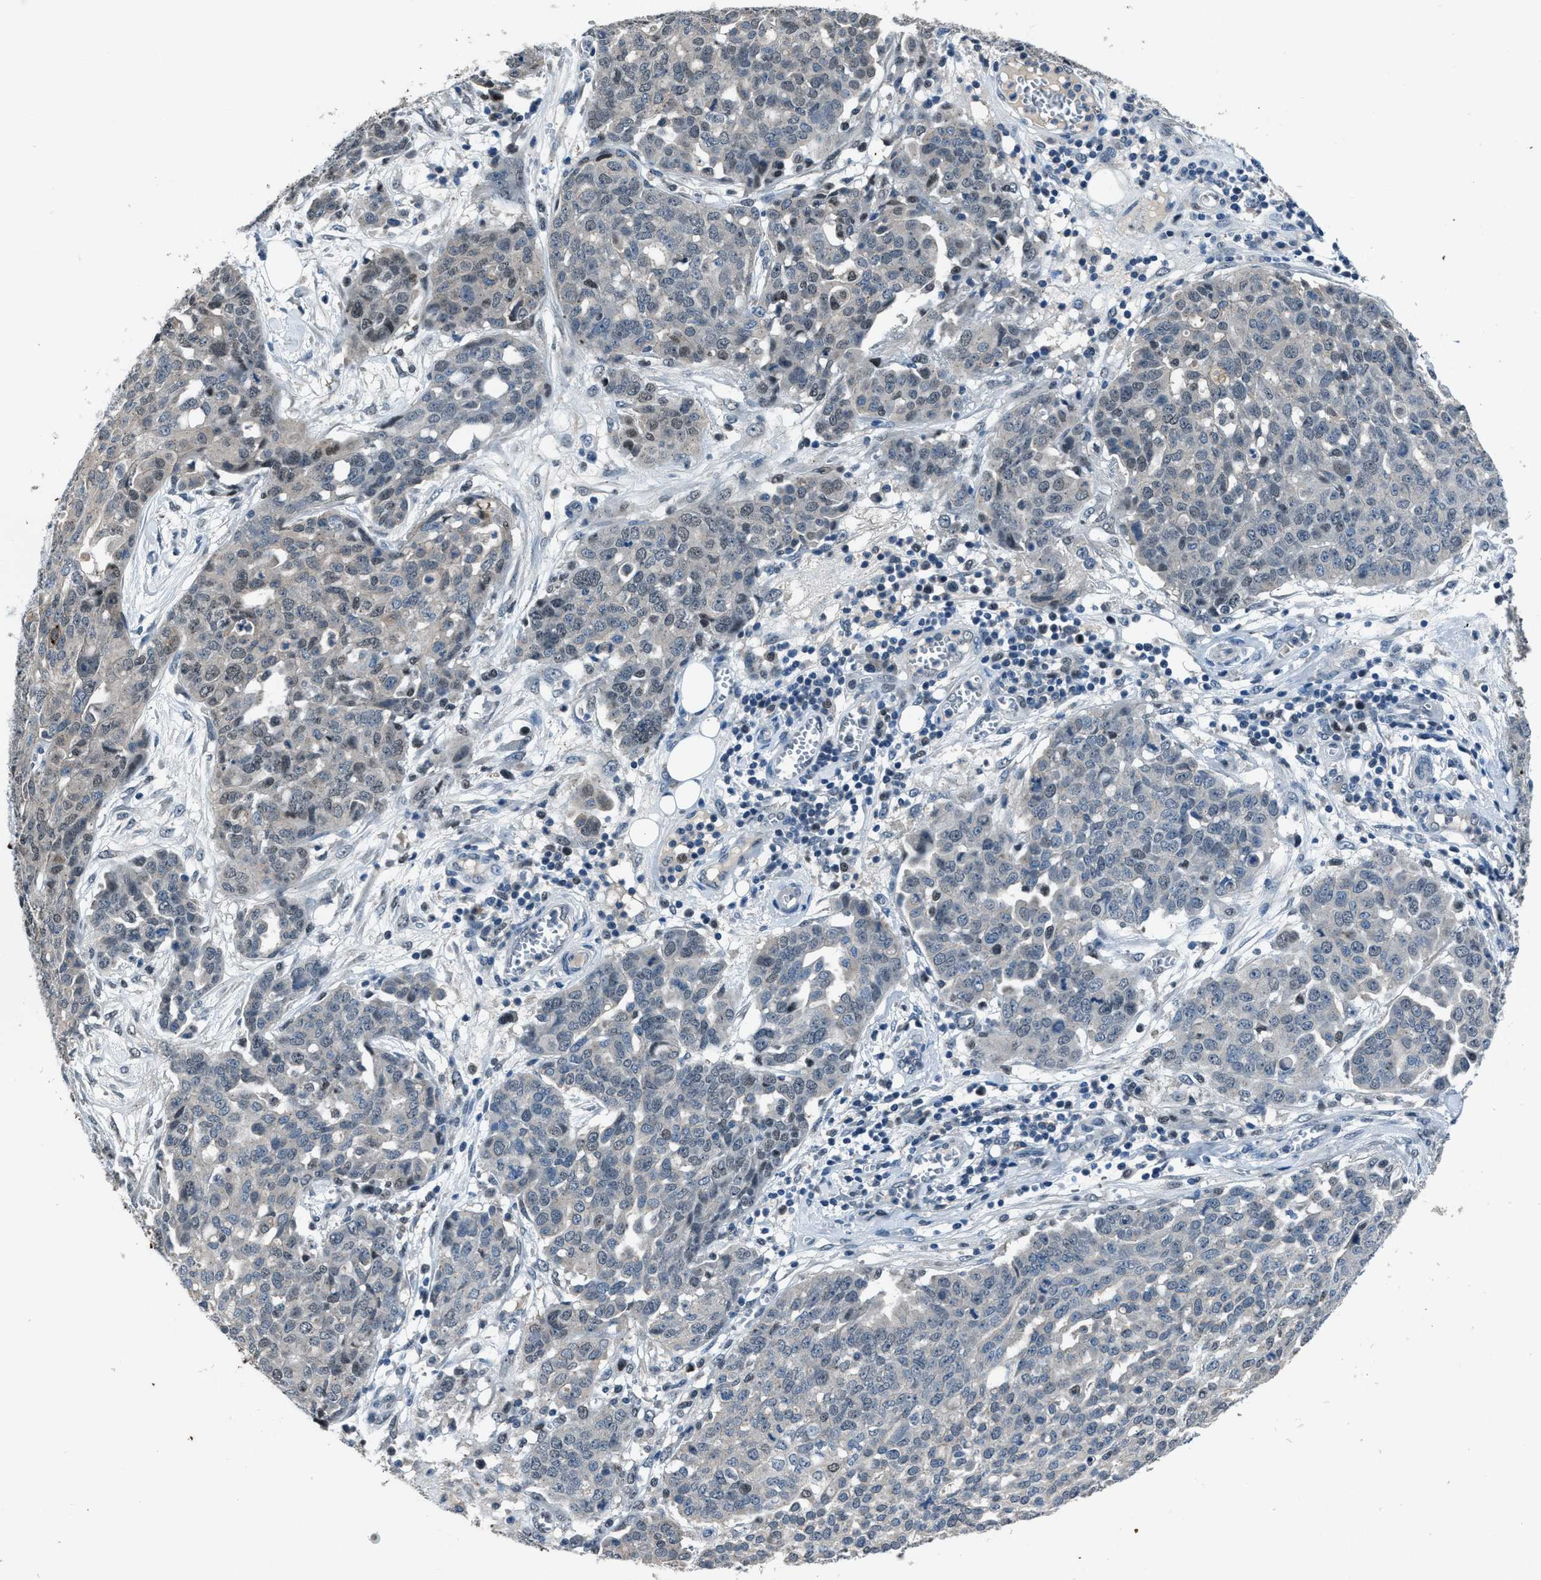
{"staining": {"intensity": "weak", "quantity": "<25%", "location": "nuclear"}, "tissue": "ovarian cancer", "cell_type": "Tumor cells", "image_type": "cancer", "snomed": [{"axis": "morphology", "description": "Cystadenocarcinoma, serous, NOS"}, {"axis": "topography", "description": "Soft tissue"}, {"axis": "topography", "description": "Ovary"}], "caption": "Human ovarian cancer stained for a protein using immunohistochemistry reveals no positivity in tumor cells.", "gene": "DUSP19", "patient": {"sex": "female", "age": 57}}